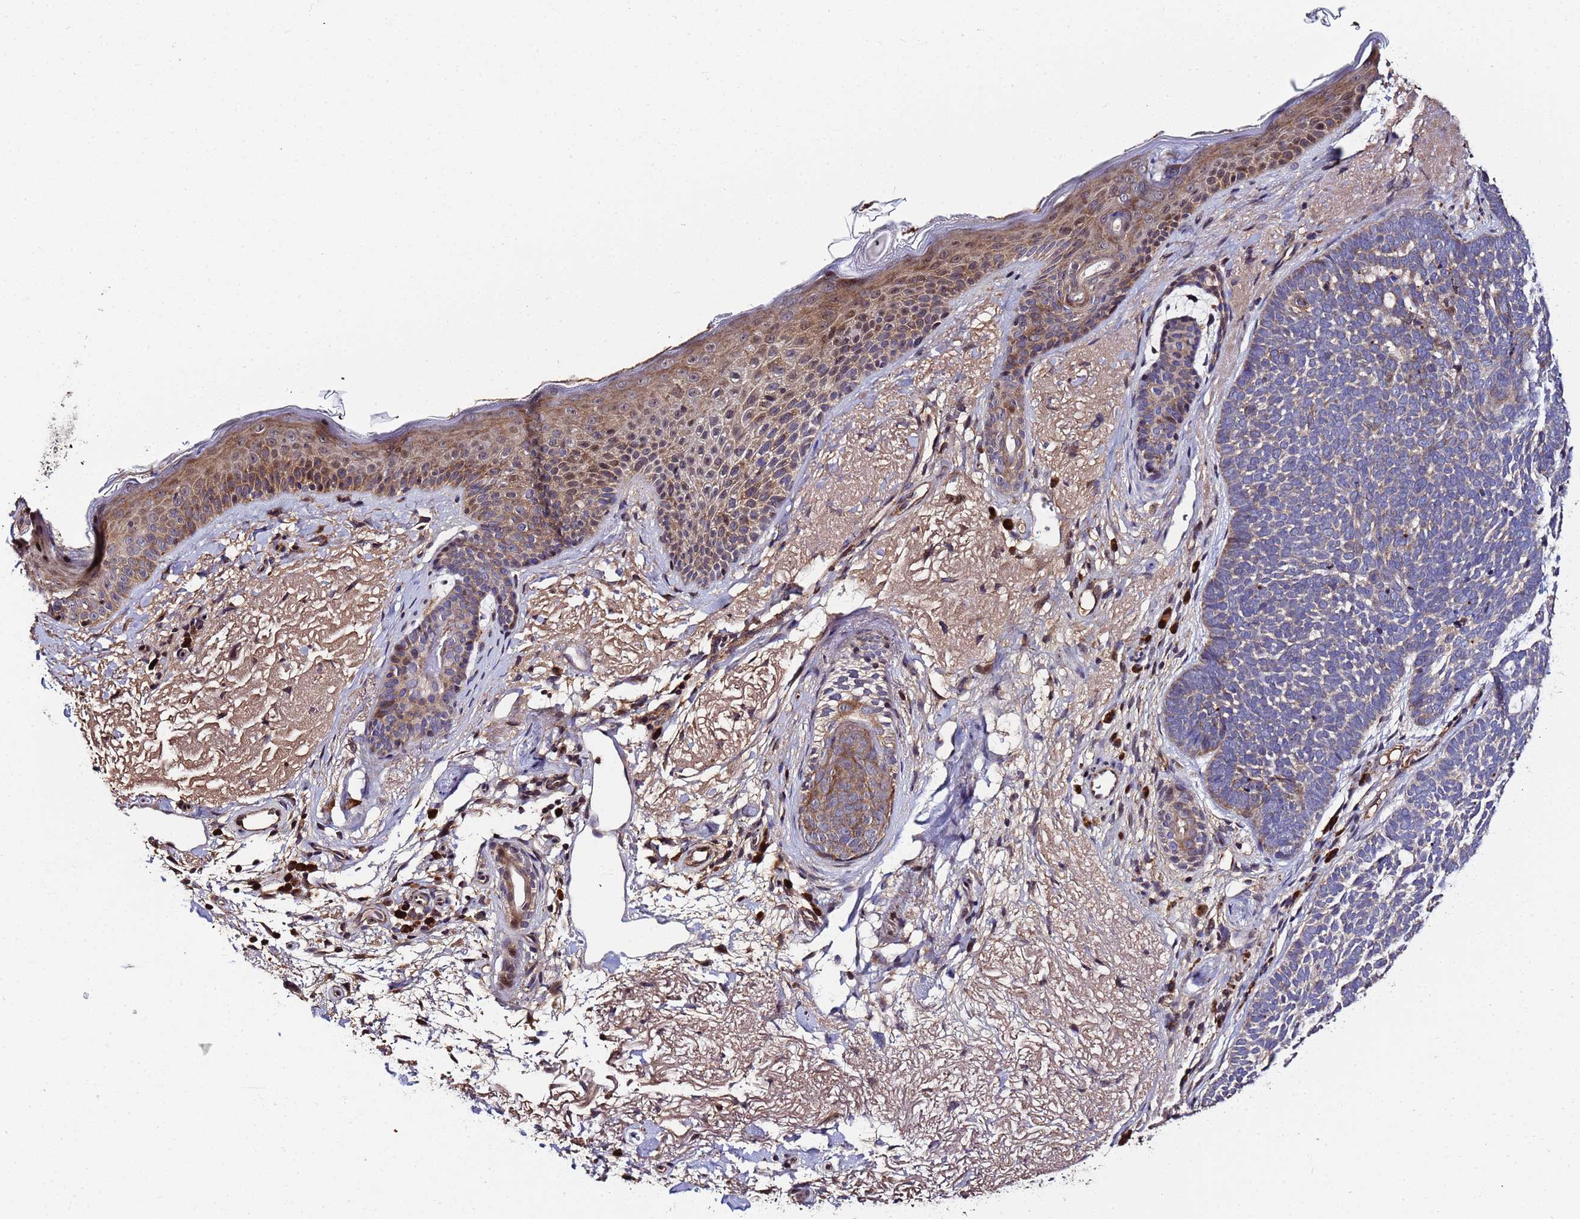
{"staining": {"intensity": "moderate", "quantity": "<25%", "location": "cytoplasmic/membranous,nuclear"}, "tissue": "skin cancer", "cell_type": "Tumor cells", "image_type": "cancer", "snomed": [{"axis": "morphology", "description": "Basal cell carcinoma"}, {"axis": "topography", "description": "Skin"}], "caption": "Moderate cytoplasmic/membranous and nuclear staining for a protein is identified in approximately <25% of tumor cells of basal cell carcinoma (skin) using IHC.", "gene": "WNK4", "patient": {"sex": "female", "age": 77}}